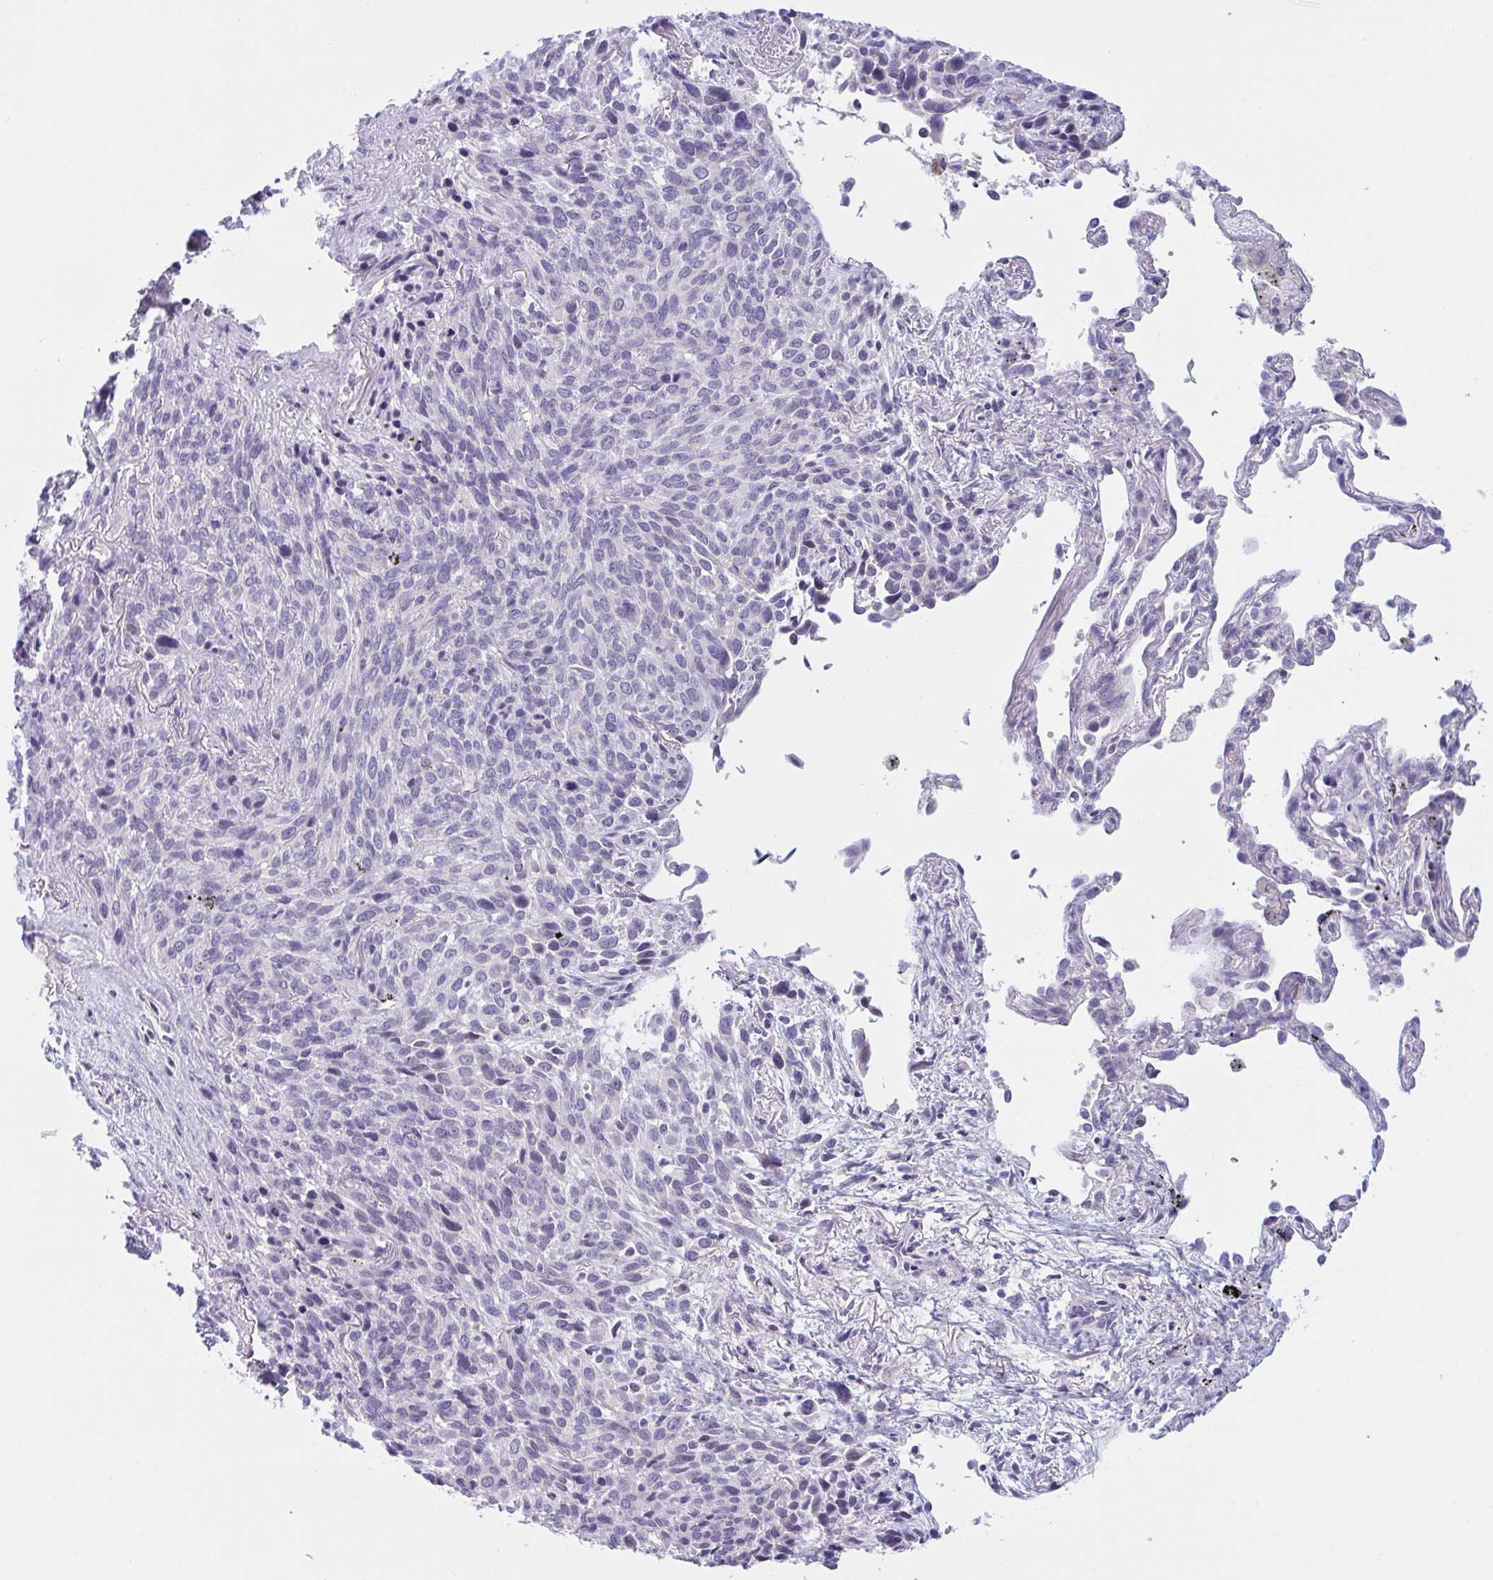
{"staining": {"intensity": "negative", "quantity": "none", "location": "none"}, "tissue": "melanoma", "cell_type": "Tumor cells", "image_type": "cancer", "snomed": [{"axis": "morphology", "description": "Malignant melanoma, Metastatic site"}, {"axis": "topography", "description": "Lung"}], "caption": "Image shows no protein staining in tumor cells of malignant melanoma (metastatic site) tissue. Brightfield microscopy of immunohistochemistry stained with DAB (brown) and hematoxylin (blue), captured at high magnification.", "gene": "NAA30", "patient": {"sex": "male", "age": 48}}